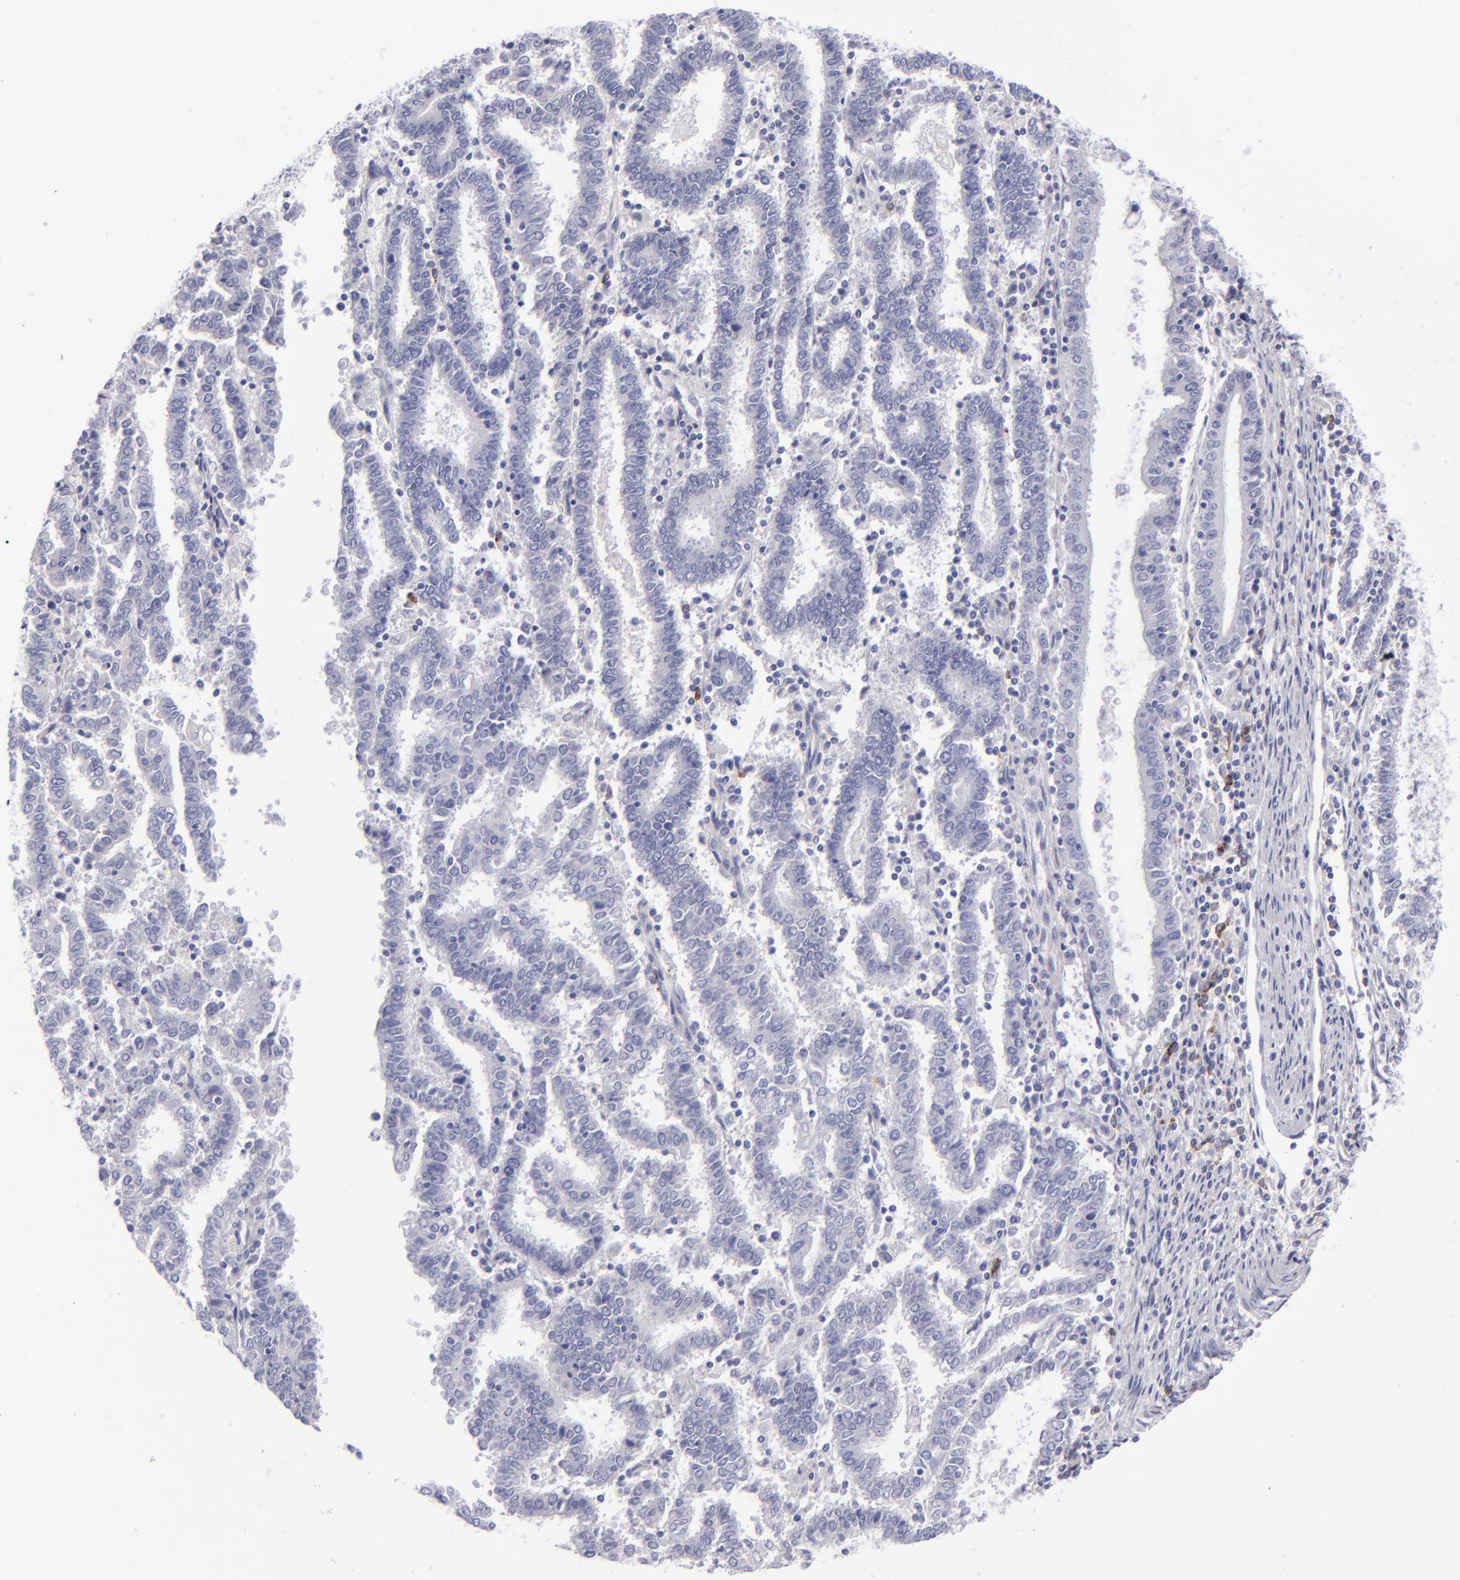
{"staining": {"intensity": "negative", "quantity": "none", "location": "none"}, "tissue": "endometrial cancer", "cell_type": "Tumor cells", "image_type": "cancer", "snomed": [{"axis": "morphology", "description": "Adenocarcinoma, NOS"}, {"axis": "topography", "description": "Uterus"}], "caption": "DAB (3,3'-diaminobenzidine) immunohistochemical staining of endometrial cancer reveals no significant staining in tumor cells.", "gene": "CD22", "patient": {"sex": "female", "age": 83}}